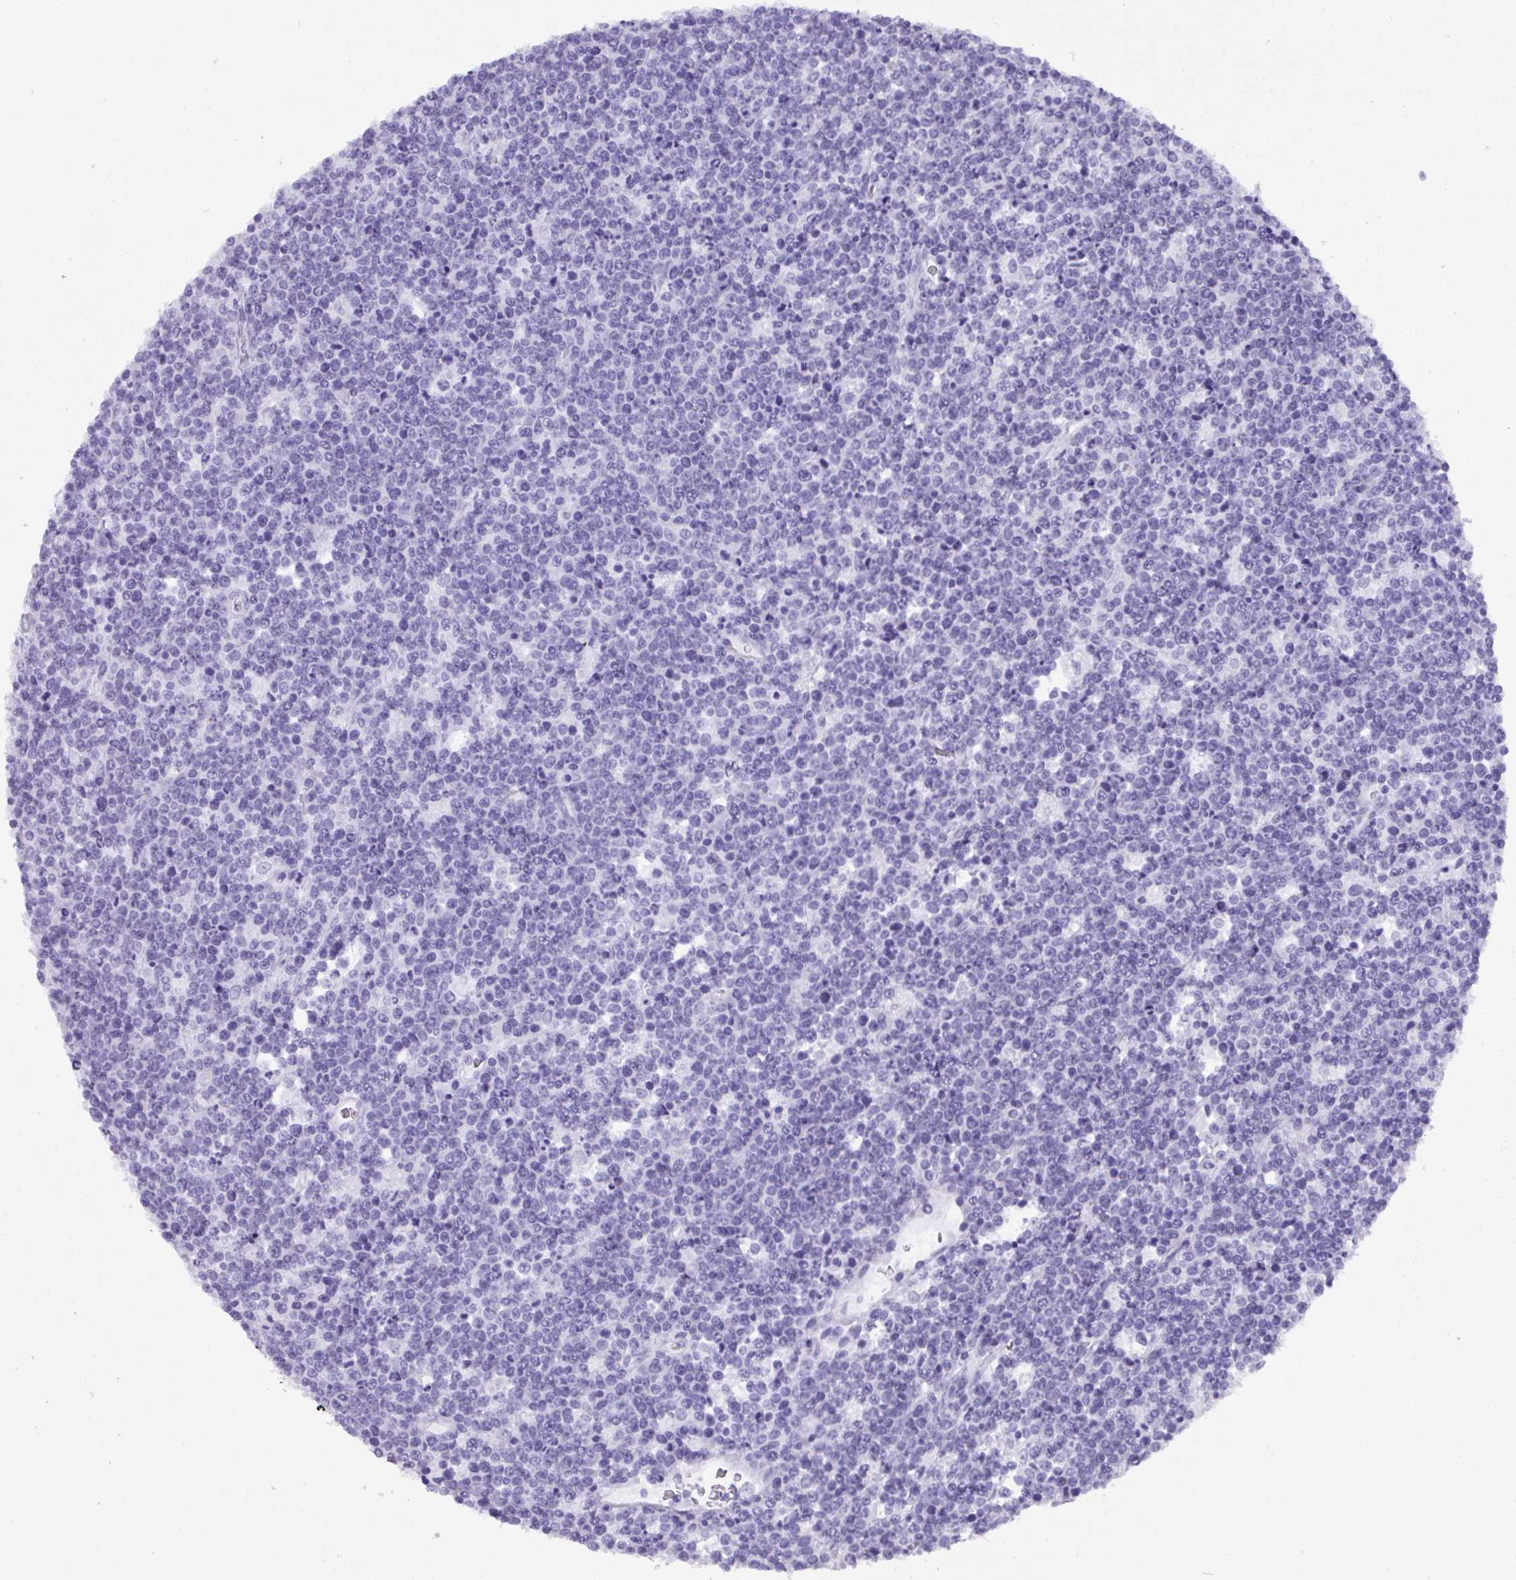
{"staining": {"intensity": "negative", "quantity": "none", "location": "none"}, "tissue": "lymphoma", "cell_type": "Tumor cells", "image_type": "cancer", "snomed": [{"axis": "morphology", "description": "Malignant lymphoma, non-Hodgkin's type, High grade"}, {"axis": "topography", "description": "Ovary"}], "caption": "Malignant lymphoma, non-Hodgkin's type (high-grade) was stained to show a protein in brown. There is no significant expression in tumor cells. The staining is performed using DAB (3,3'-diaminobenzidine) brown chromogen with nuclei counter-stained in using hematoxylin.", "gene": "C4orf33", "patient": {"sex": "female", "age": 56}}